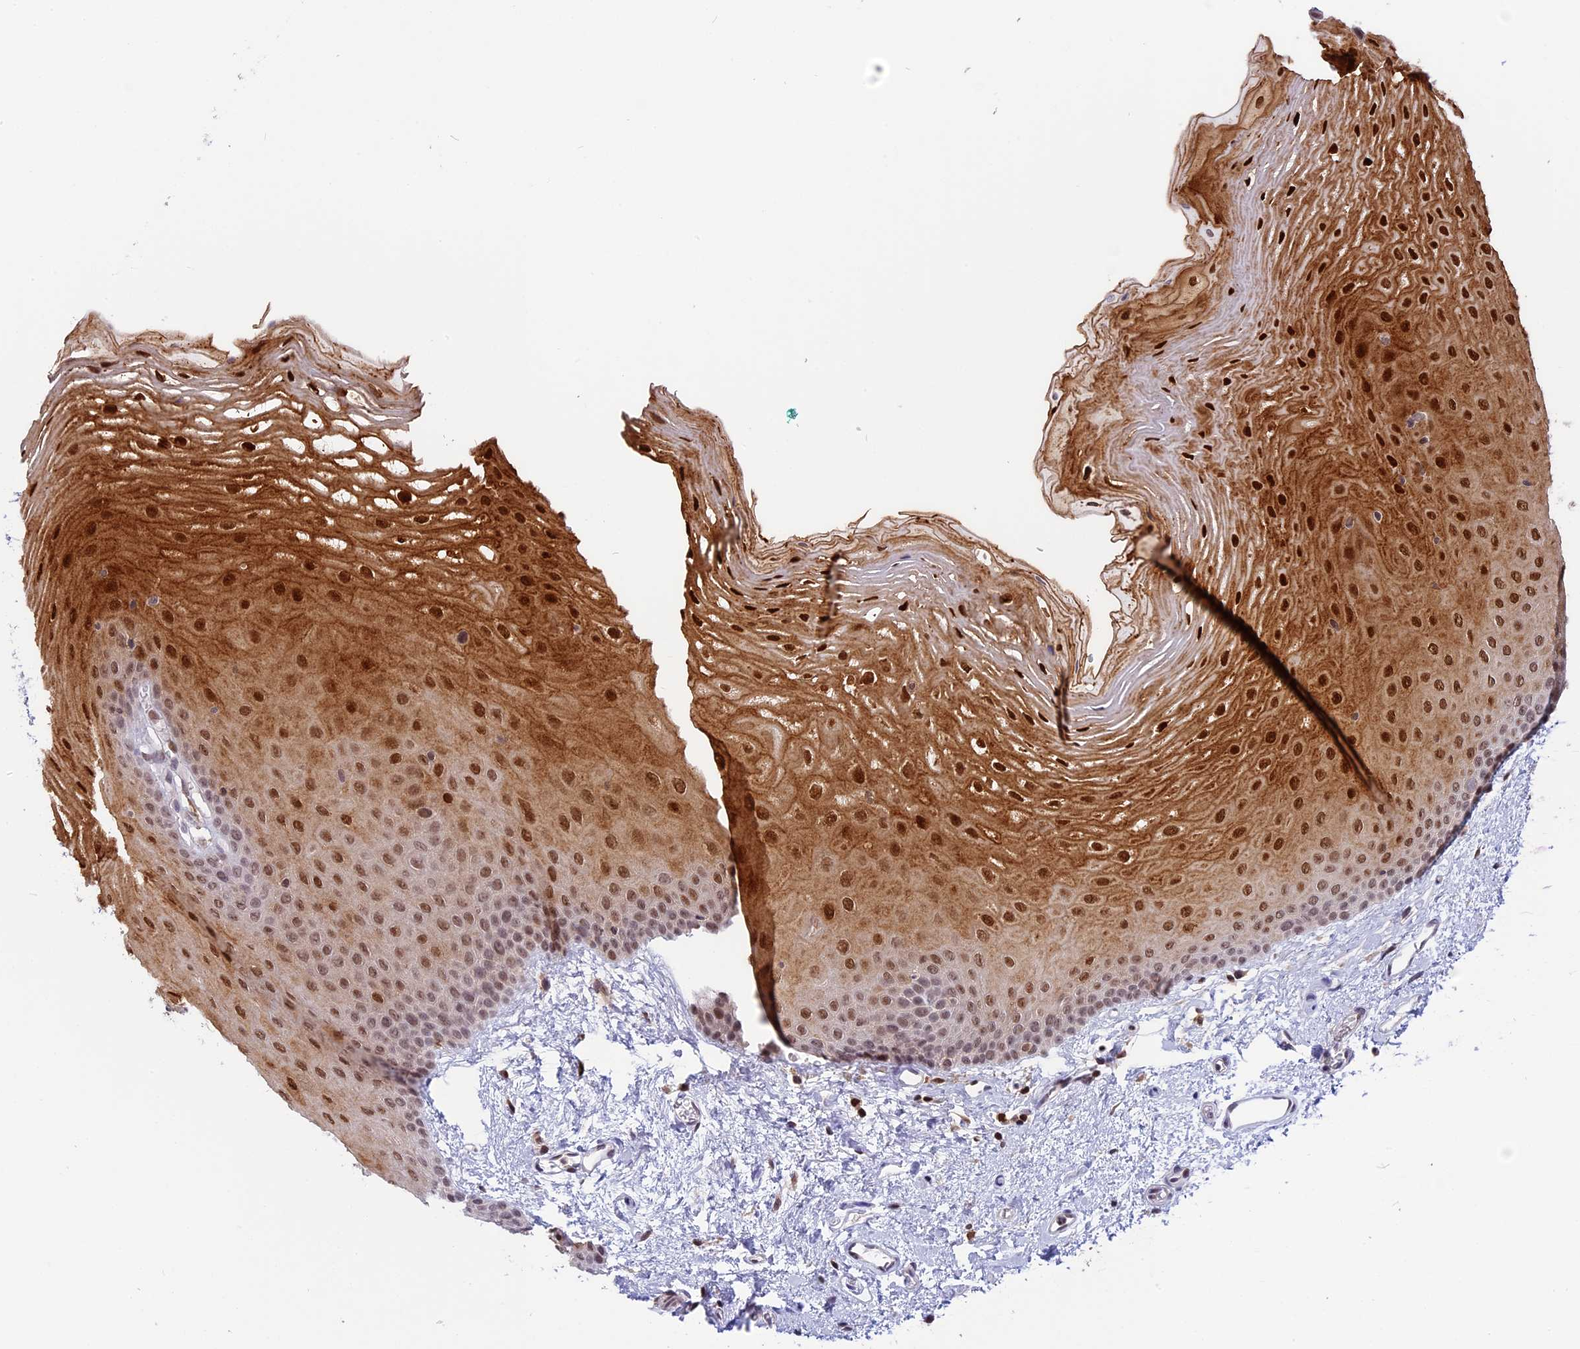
{"staining": {"intensity": "moderate", "quantity": ">75%", "location": "cytoplasmic/membranous,nuclear"}, "tissue": "oral mucosa", "cell_type": "Squamous epithelial cells", "image_type": "normal", "snomed": [{"axis": "morphology", "description": "Normal tissue, NOS"}, {"axis": "topography", "description": "Oral tissue"}], "caption": "IHC staining of benign oral mucosa, which reveals medium levels of moderate cytoplasmic/membranous,nuclear staining in approximately >75% of squamous epithelial cells indicating moderate cytoplasmic/membranous,nuclear protein positivity. The staining was performed using DAB (brown) for protein detection and nuclei were counterstained in hematoxylin (blue).", "gene": "TADA3", "patient": {"sex": "female", "age": 70}}